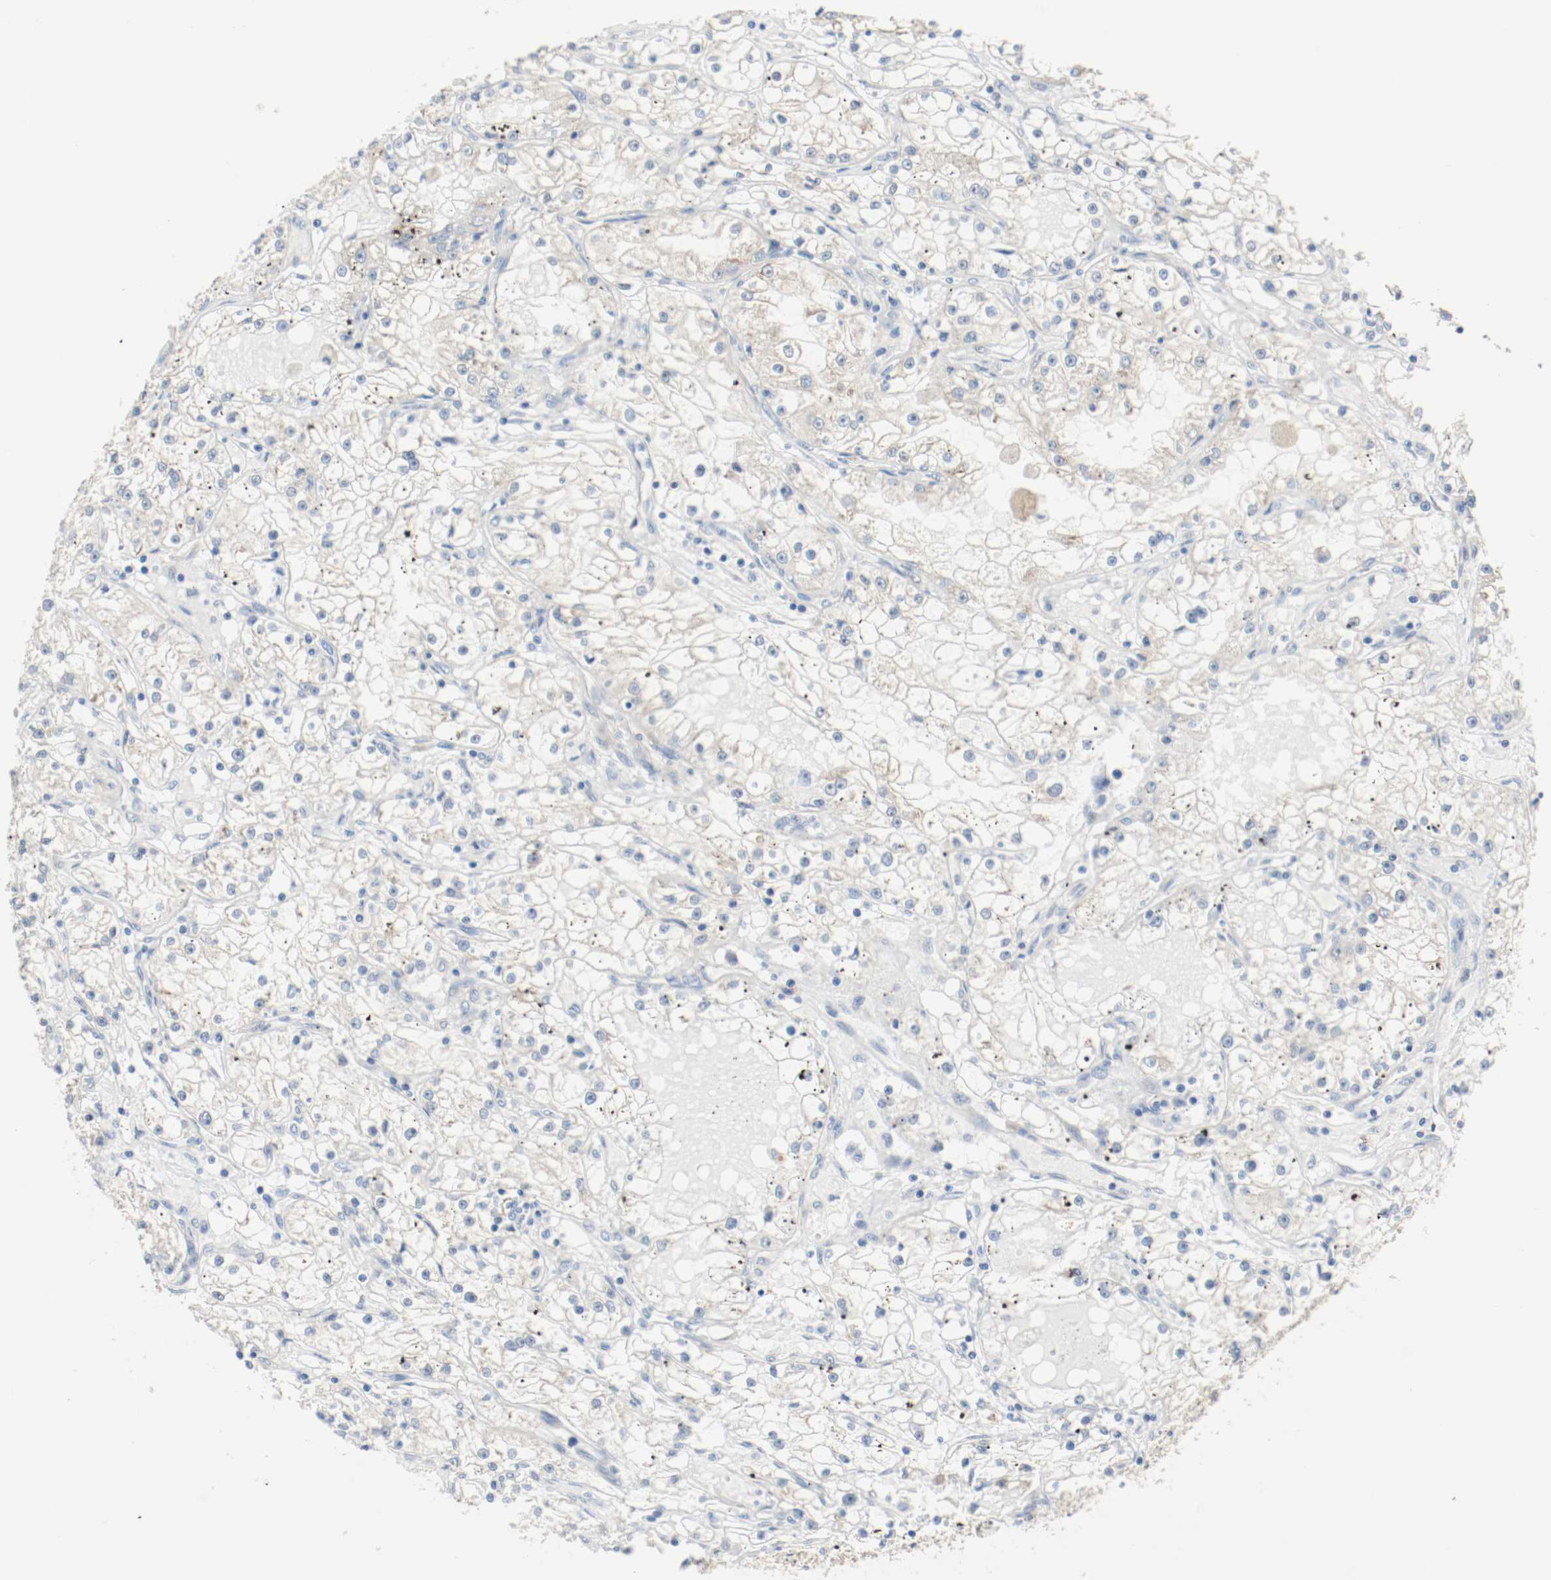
{"staining": {"intensity": "negative", "quantity": "none", "location": "none"}, "tissue": "renal cancer", "cell_type": "Tumor cells", "image_type": "cancer", "snomed": [{"axis": "morphology", "description": "Adenocarcinoma, NOS"}, {"axis": "topography", "description": "Kidney"}], "caption": "This is an immunohistochemistry micrograph of human renal adenocarcinoma. There is no staining in tumor cells.", "gene": "PPME1", "patient": {"sex": "male", "age": 56}}